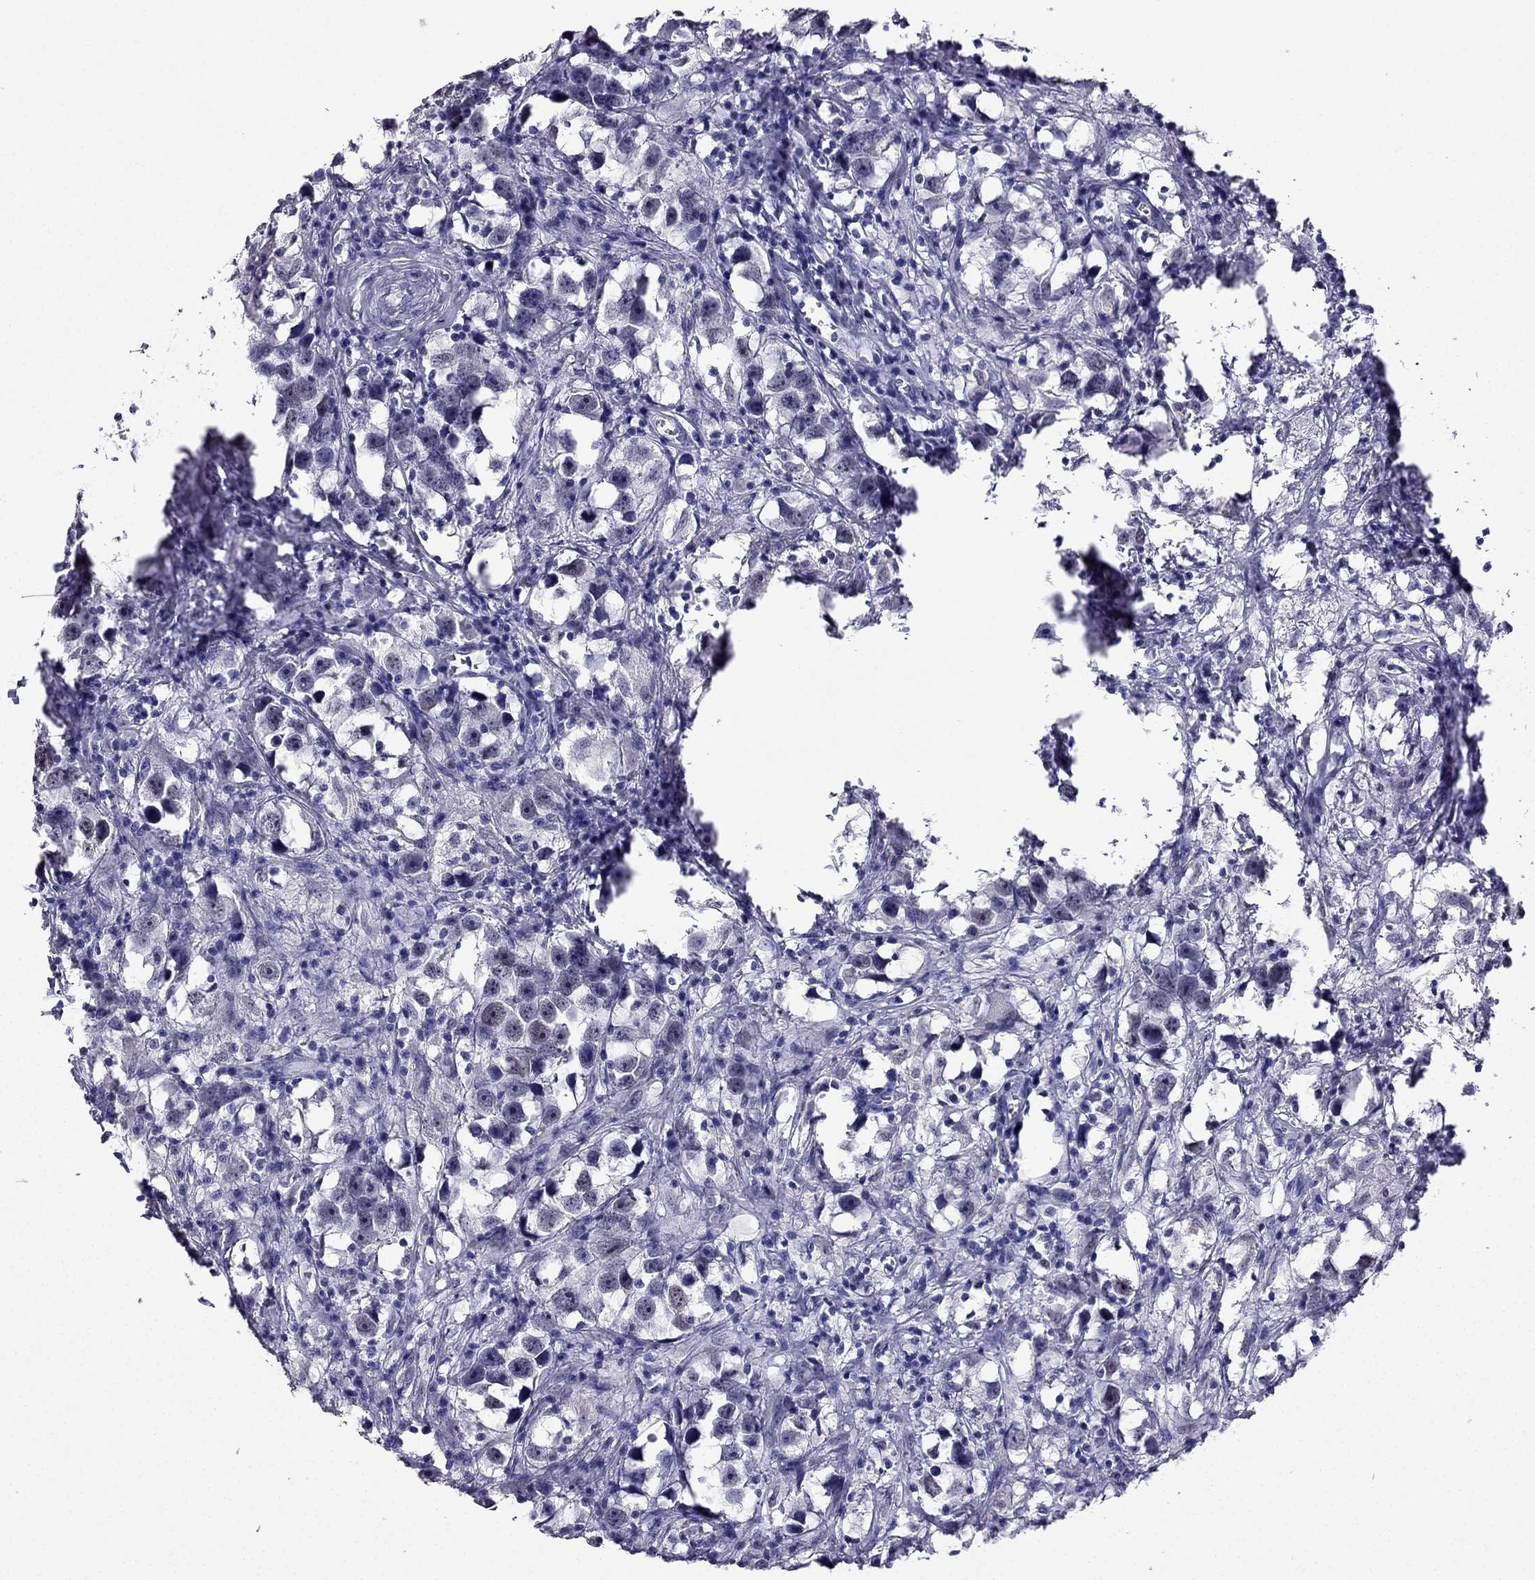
{"staining": {"intensity": "negative", "quantity": "none", "location": "none"}, "tissue": "testis cancer", "cell_type": "Tumor cells", "image_type": "cancer", "snomed": [{"axis": "morphology", "description": "Seminoma, NOS"}, {"axis": "topography", "description": "Testis"}], "caption": "Seminoma (testis) was stained to show a protein in brown. There is no significant staining in tumor cells.", "gene": "ARID3A", "patient": {"sex": "male", "age": 49}}